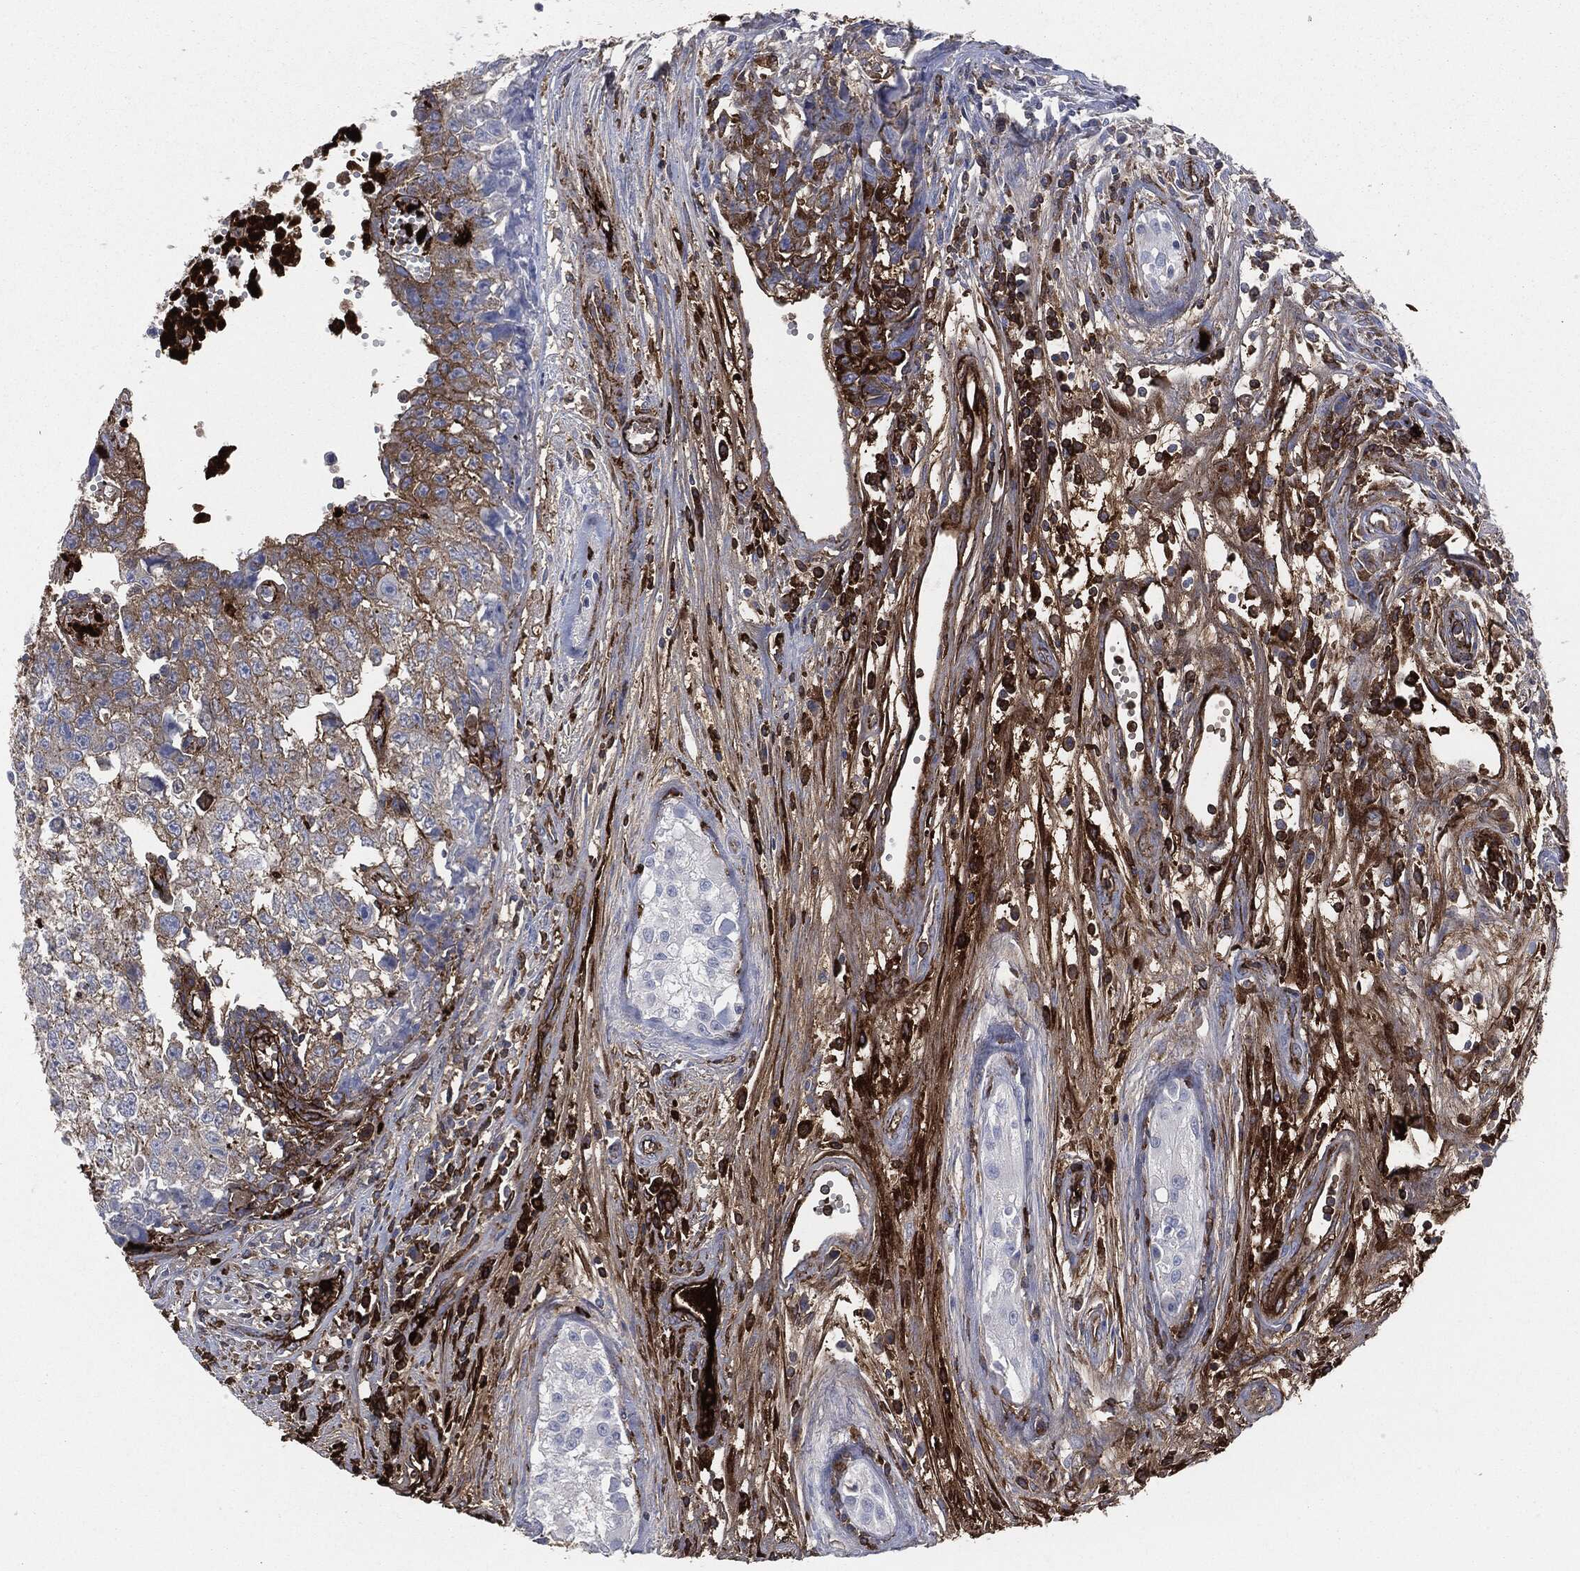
{"staining": {"intensity": "moderate", "quantity": "<25%", "location": "cytoplasmic/membranous"}, "tissue": "testis cancer", "cell_type": "Tumor cells", "image_type": "cancer", "snomed": [{"axis": "morphology", "description": "Seminoma, NOS"}, {"axis": "morphology", "description": "Carcinoma, Embryonal, NOS"}, {"axis": "topography", "description": "Testis"}], "caption": "Testis embryonal carcinoma stained for a protein shows moderate cytoplasmic/membranous positivity in tumor cells.", "gene": "APOB", "patient": {"sex": "male", "age": 22}}